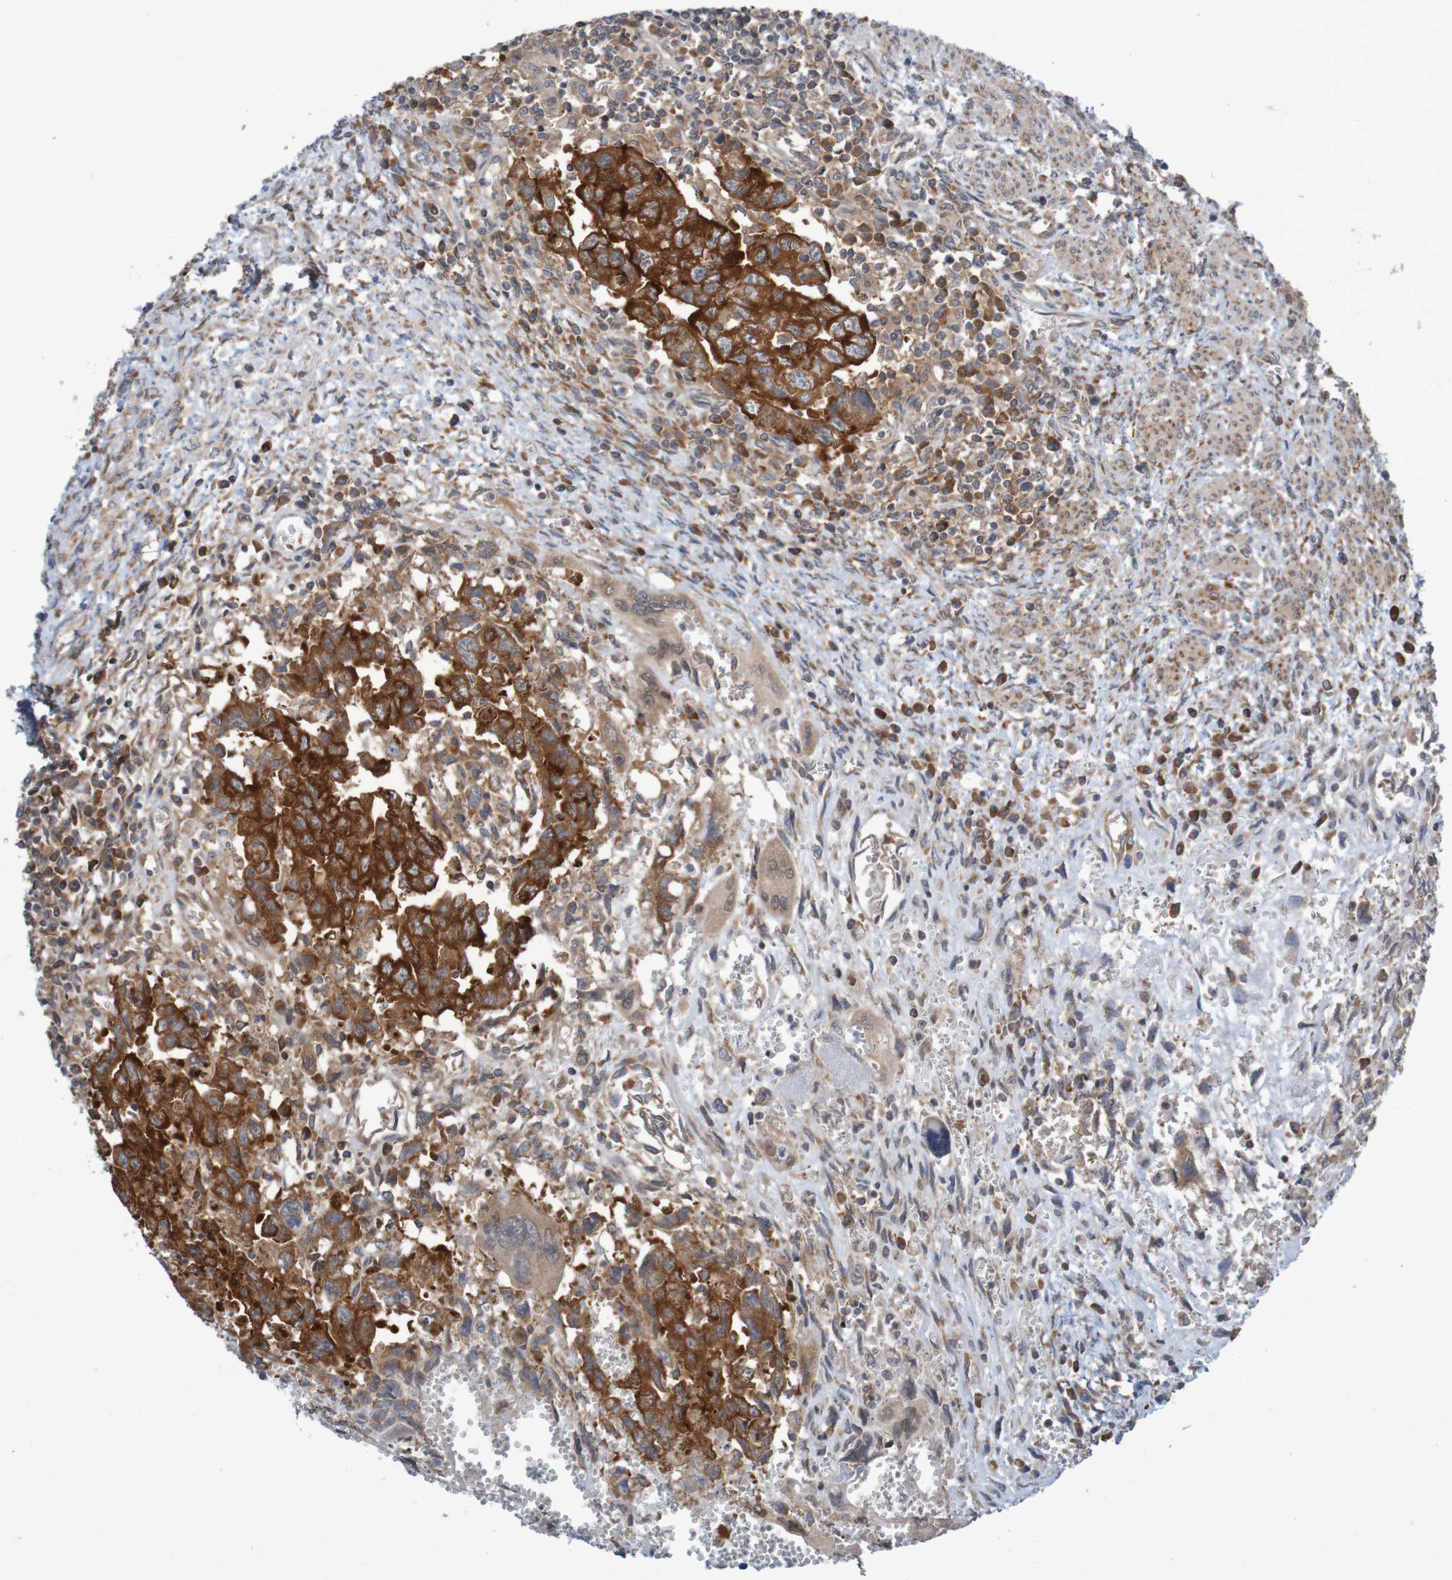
{"staining": {"intensity": "strong", "quantity": ">75%", "location": "cytoplasmic/membranous"}, "tissue": "testis cancer", "cell_type": "Tumor cells", "image_type": "cancer", "snomed": [{"axis": "morphology", "description": "Carcinoma, Embryonal, NOS"}, {"axis": "topography", "description": "Testis"}], "caption": "IHC micrograph of human embryonal carcinoma (testis) stained for a protein (brown), which shows high levels of strong cytoplasmic/membranous positivity in approximately >75% of tumor cells.", "gene": "LRRC47", "patient": {"sex": "male", "age": 28}}